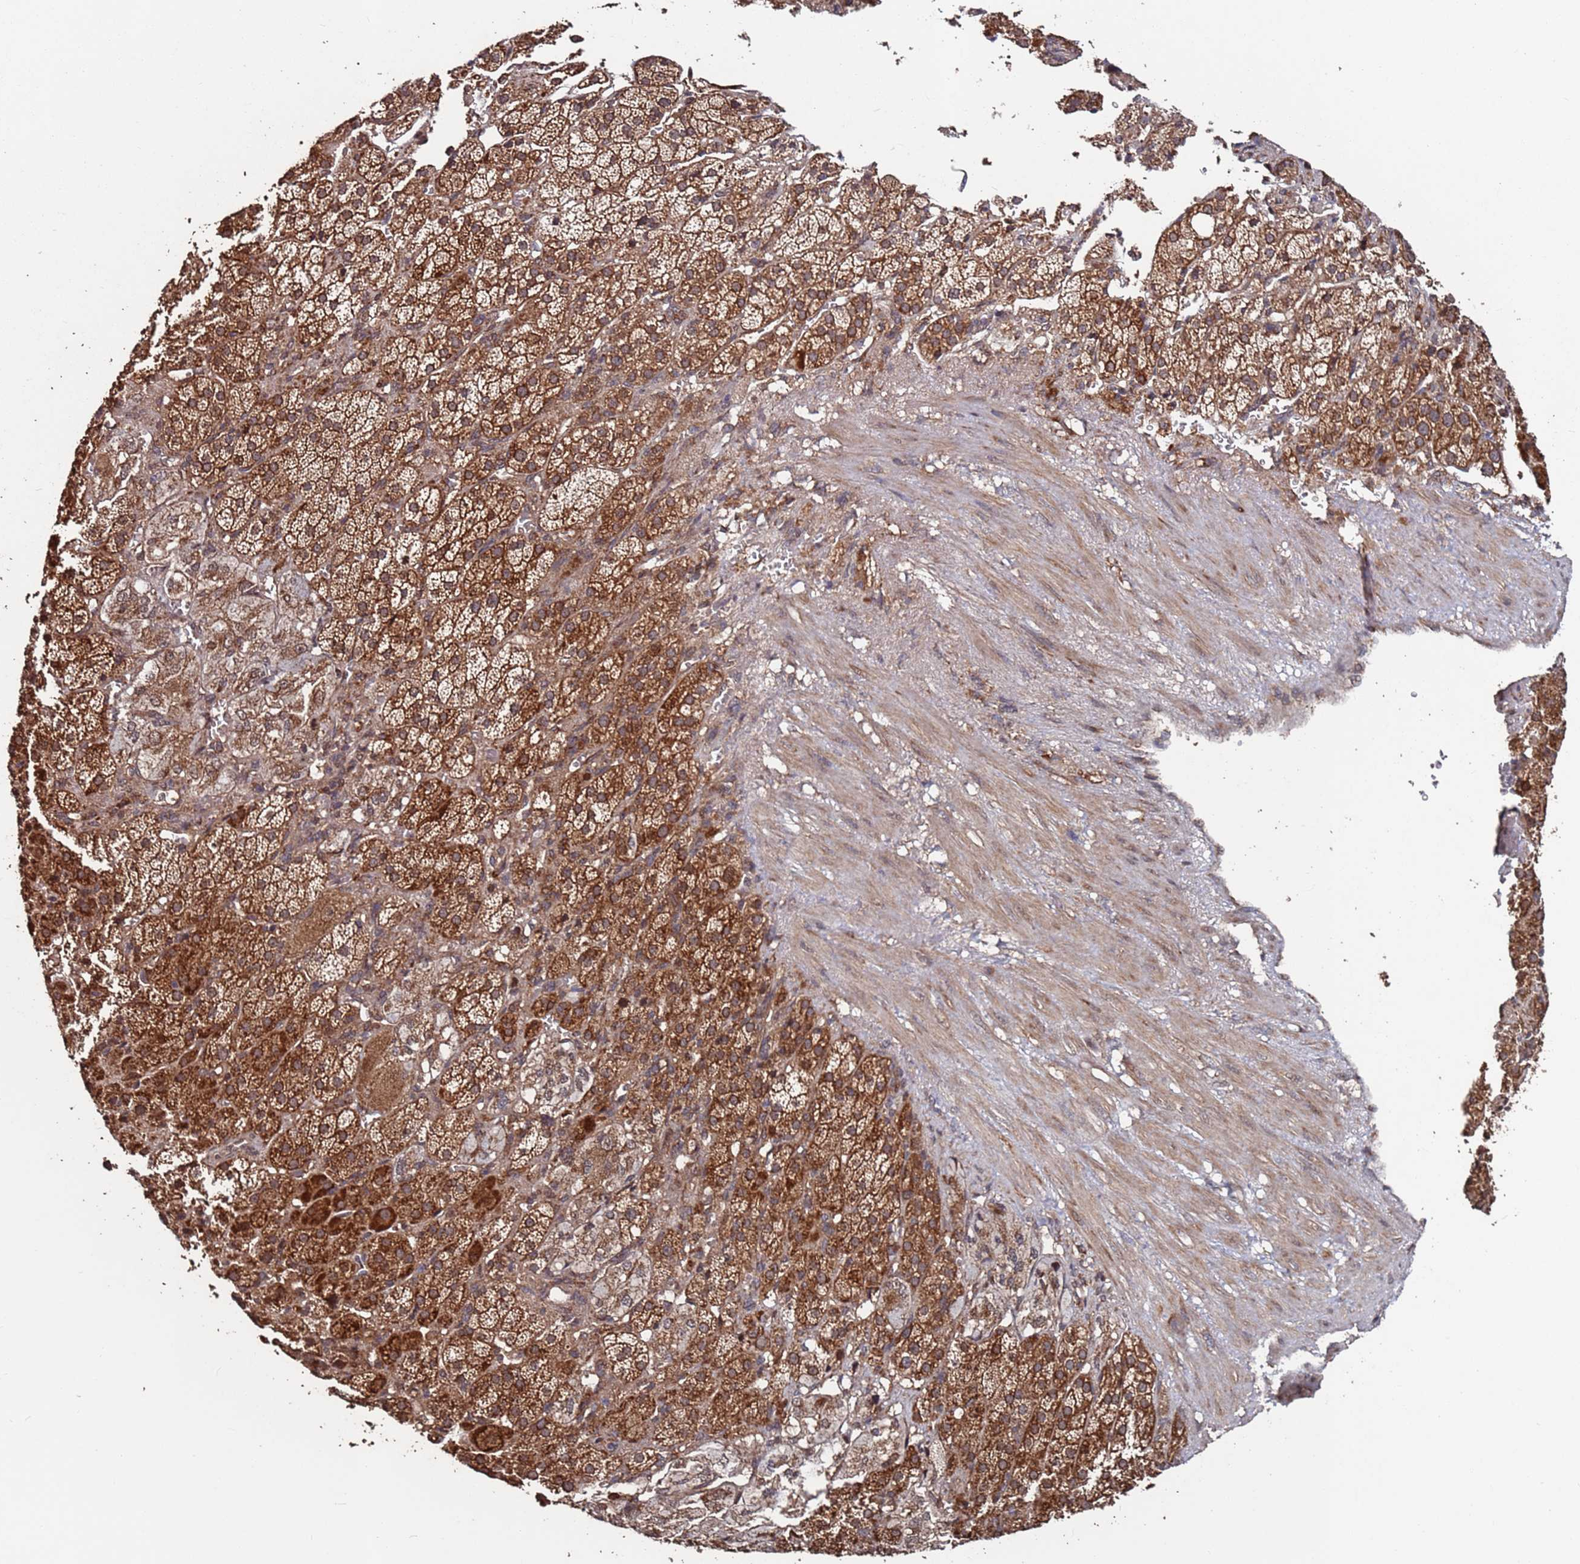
{"staining": {"intensity": "strong", "quantity": ">75%", "location": "cytoplasmic/membranous"}, "tissue": "adrenal gland", "cell_type": "Glandular cells", "image_type": "normal", "snomed": [{"axis": "morphology", "description": "Normal tissue, NOS"}, {"axis": "topography", "description": "Adrenal gland"}], "caption": "Immunohistochemical staining of normal human adrenal gland displays high levels of strong cytoplasmic/membranous positivity in approximately >75% of glandular cells. The protein of interest is shown in brown color, while the nuclei are stained blue.", "gene": "PRR7", "patient": {"sex": "female", "age": 57}}